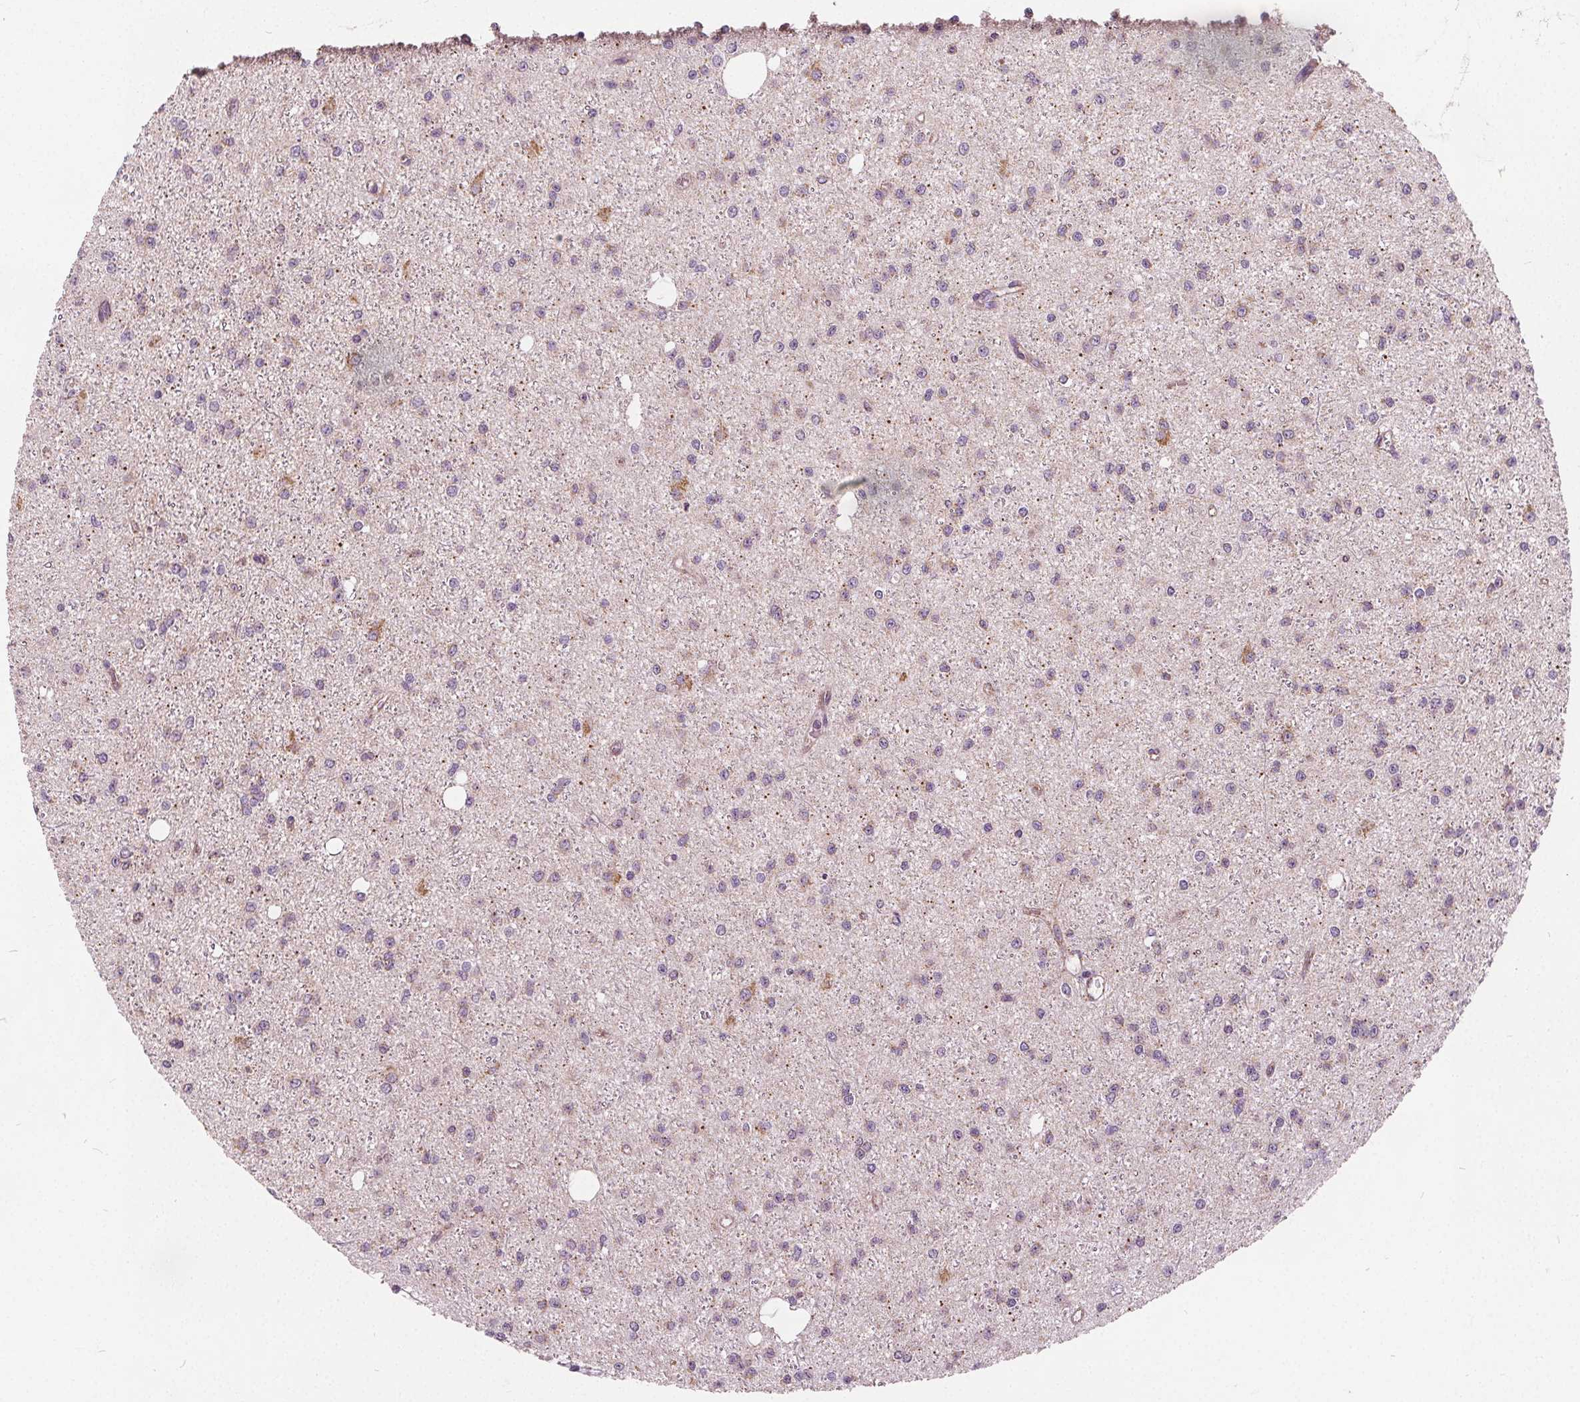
{"staining": {"intensity": "weak", "quantity": "<25%", "location": "cytoplasmic/membranous"}, "tissue": "glioma", "cell_type": "Tumor cells", "image_type": "cancer", "snomed": [{"axis": "morphology", "description": "Glioma, malignant, Low grade"}, {"axis": "topography", "description": "Brain"}], "caption": "DAB immunohistochemical staining of low-grade glioma (malignant) exhibits no significant staining in tumor cells. (DAB IHC, high magnification).", "gene": "ECI2", "patient": {"sex": "male", "age": 27}}